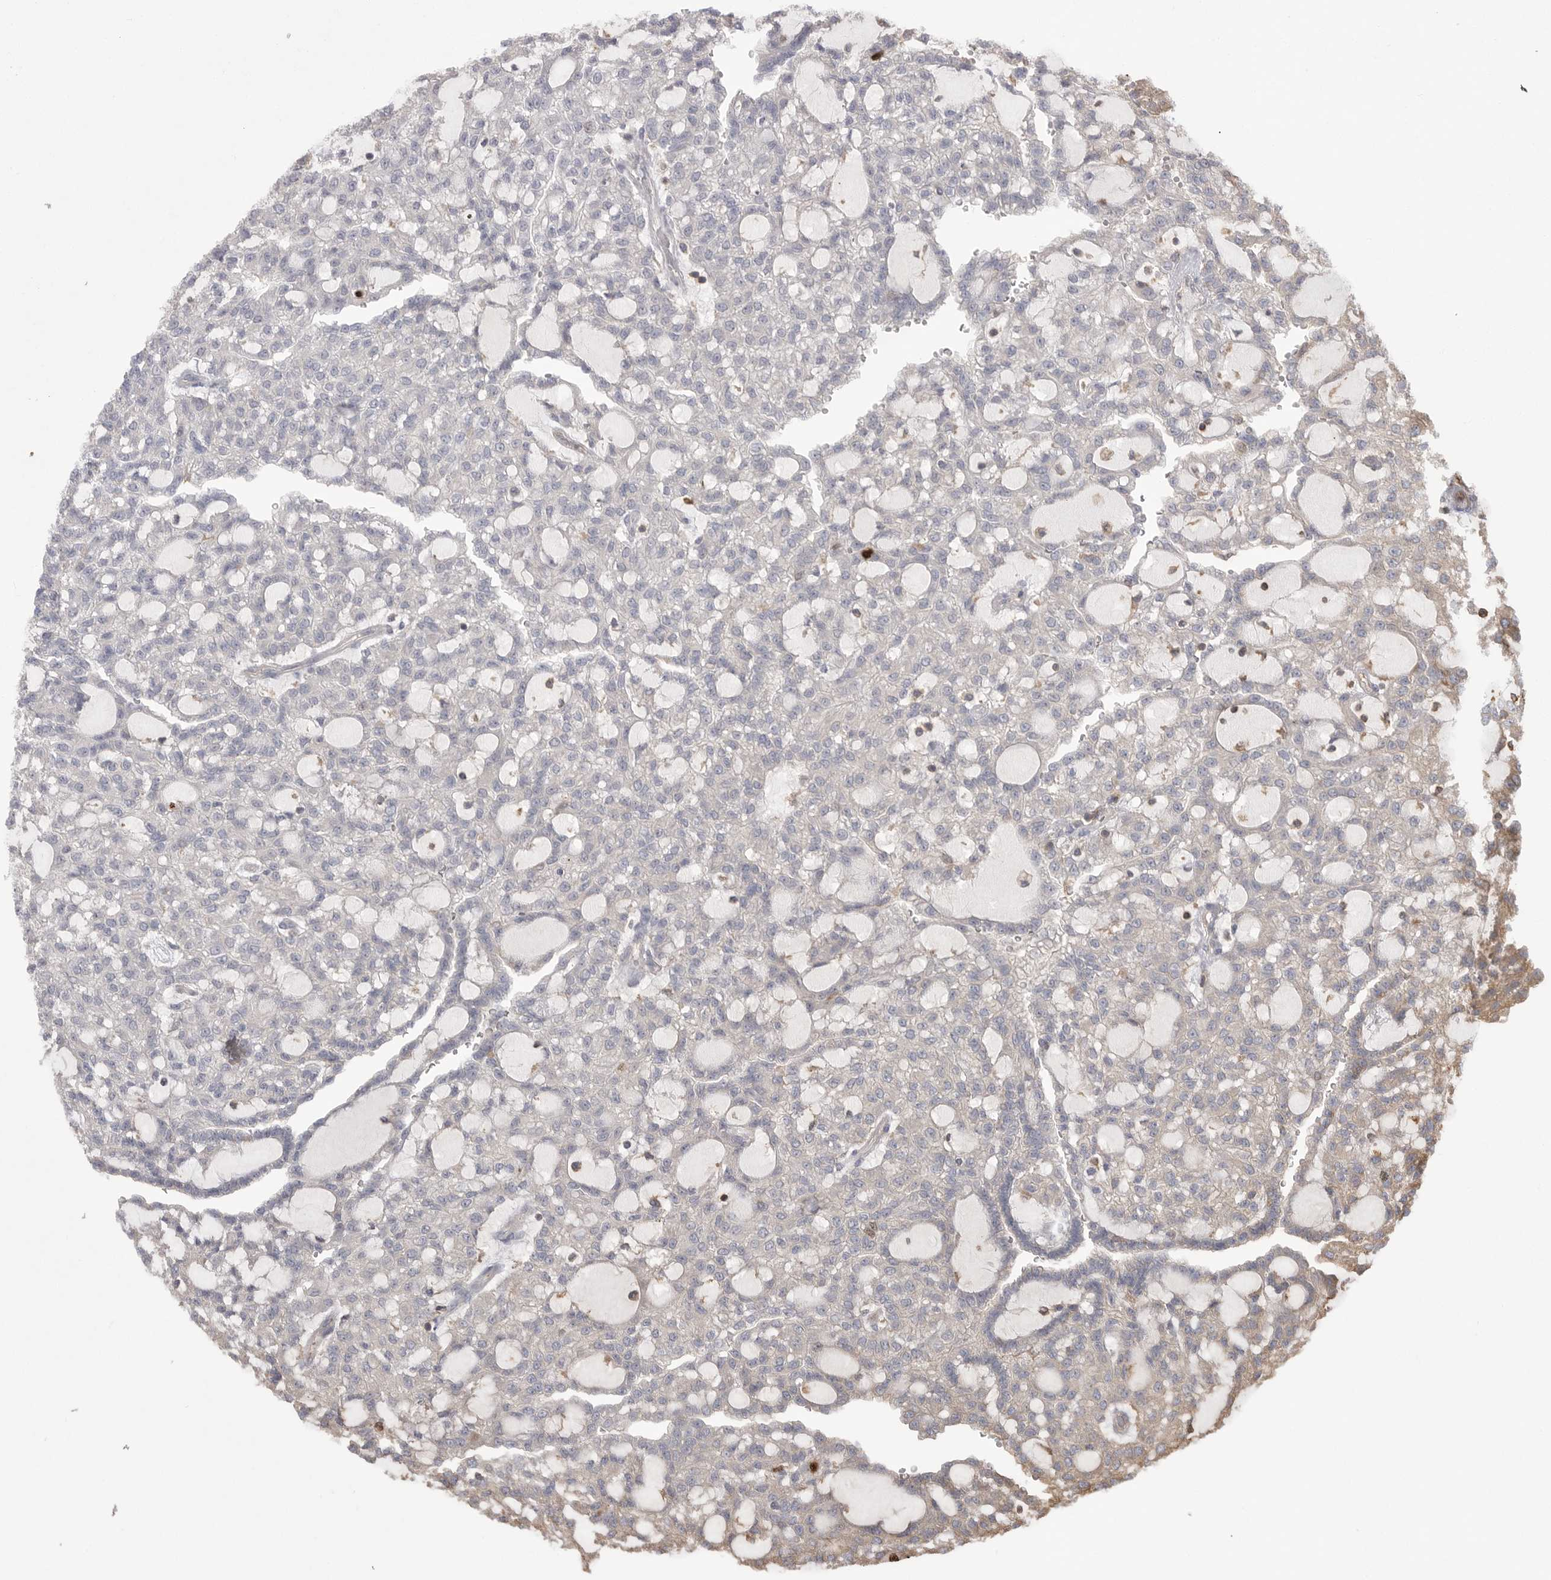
{"staining": {"intensity": "negative", "quantity": "none", "location": "none"}, "tissue": "renal cancer", "cell_type": "Tumor cells", "image_type": "cancer", "snomed": [{"axis": "morphology", "description": "Adenocarcinoma, NOS"}, {"axis": "topography", "description": "Kidney"}], "caption": "A high-resolution micrograph shows immunohistochemistry (IHC) staining of renal cancer, which reveals no significant positivity in tumor cells. (Stains: DAB (3,3'-diaminobenzidine) IHC with hematoxylin counter stain, Microscopy: brightfield microscopy at high magnification).", "gene": "TOP2A", "patient": {"sex": "male", "age": 63}}